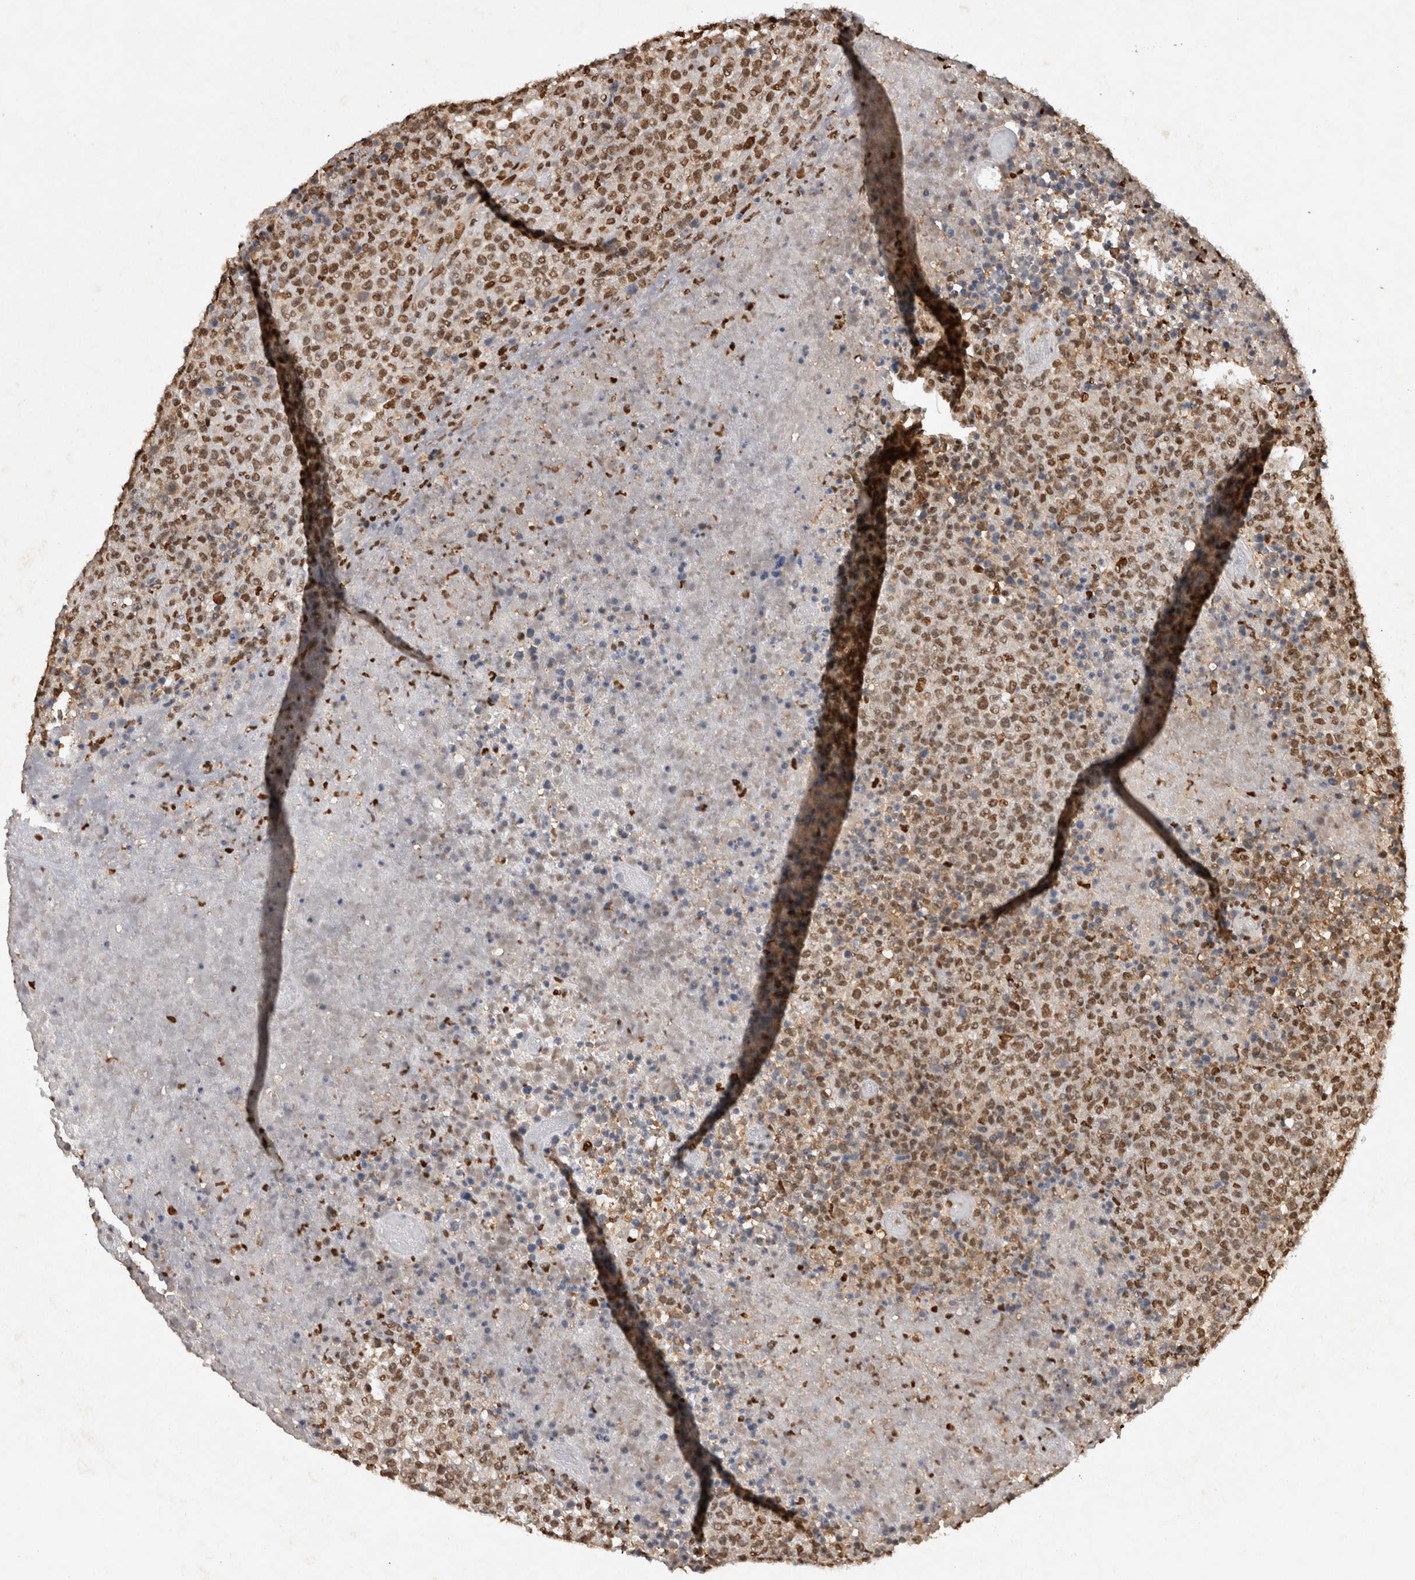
{"staining": {"intensity": "moderate", "quantity": ">75%", "location": "nuclear"}, "tissue": "lymphoma", "cell_type": "Tumor cells", "image_type": "cancer", "snomed": [{"axis": "morphology", "description": "Malignant lymphoma, non-Hodgkin's type, High grade"}, {"axis": "topography", "description": "Lymph node"}], "caption": "Approximately >75% of tumor cells in human high-grade malignant lymphoma, non-Hodgkin's type display moderate nuclear protein positivity as visualized by brown immunohistochemical staining.", "gene": "HDGF", "patient": {"sex": "male", "age": 13}}